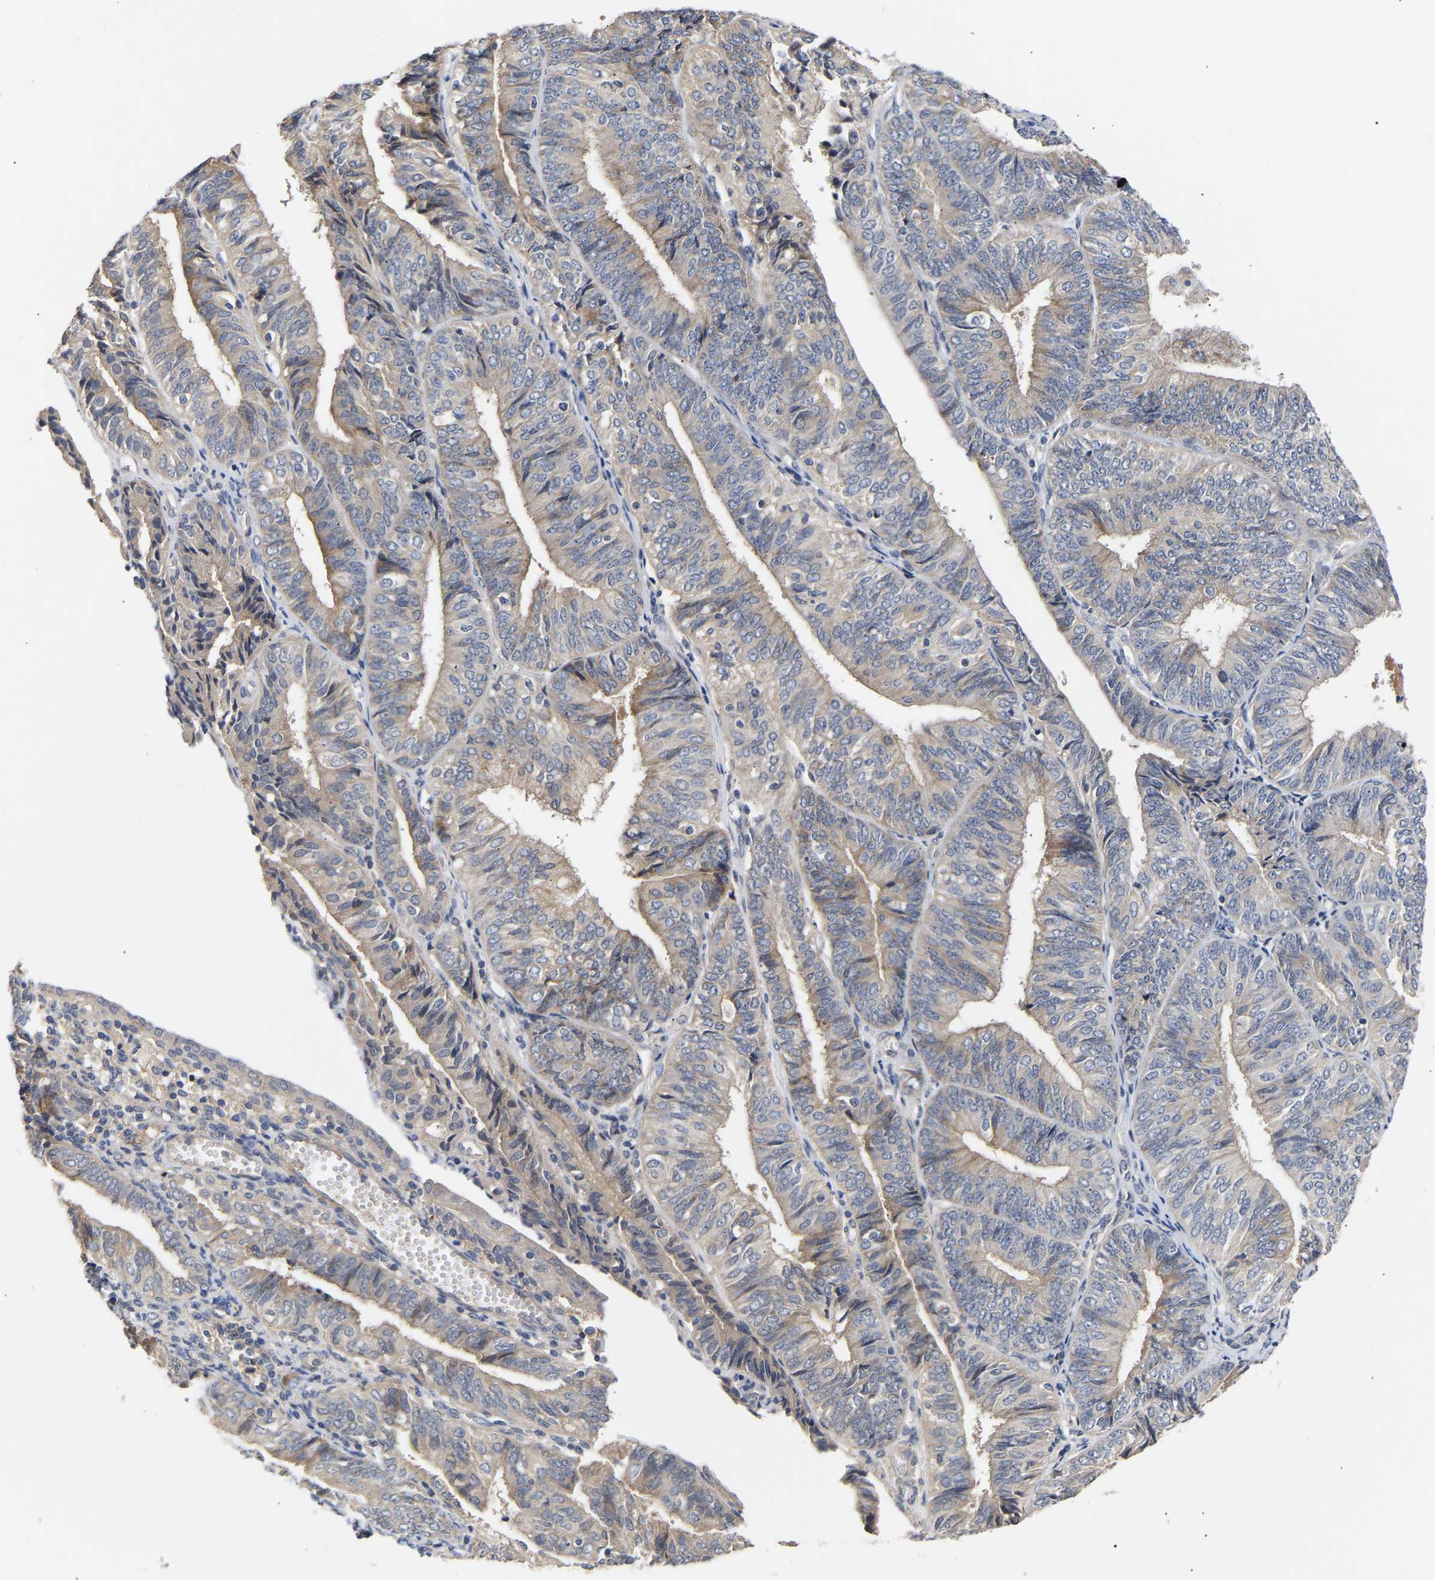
{"staining": {"intensity": "weak", "quantity": "<25%", "location": "cytoplasmic/membranous"}, "tissue": "endometrial cancer", "cell_type": "Tumor cells", "image_type": "cancer", "snomed": [{"axis": "morphology", "description": "Adenocarcinoma, NOS"}, {"axis": "topography", "description": "Endometrium"}], "caption": "Tumor cells show no significant protein expression in endometrial adenocarcinoma. (Stains: DAB (3,3'-diaminobenzidine) immunohistochemistry with hematoxylin counter stain, Microscopy: brightfield microscopy at high magnification).", "gene": "KASH5", "patient": {"sex": "female", "age": 58}}